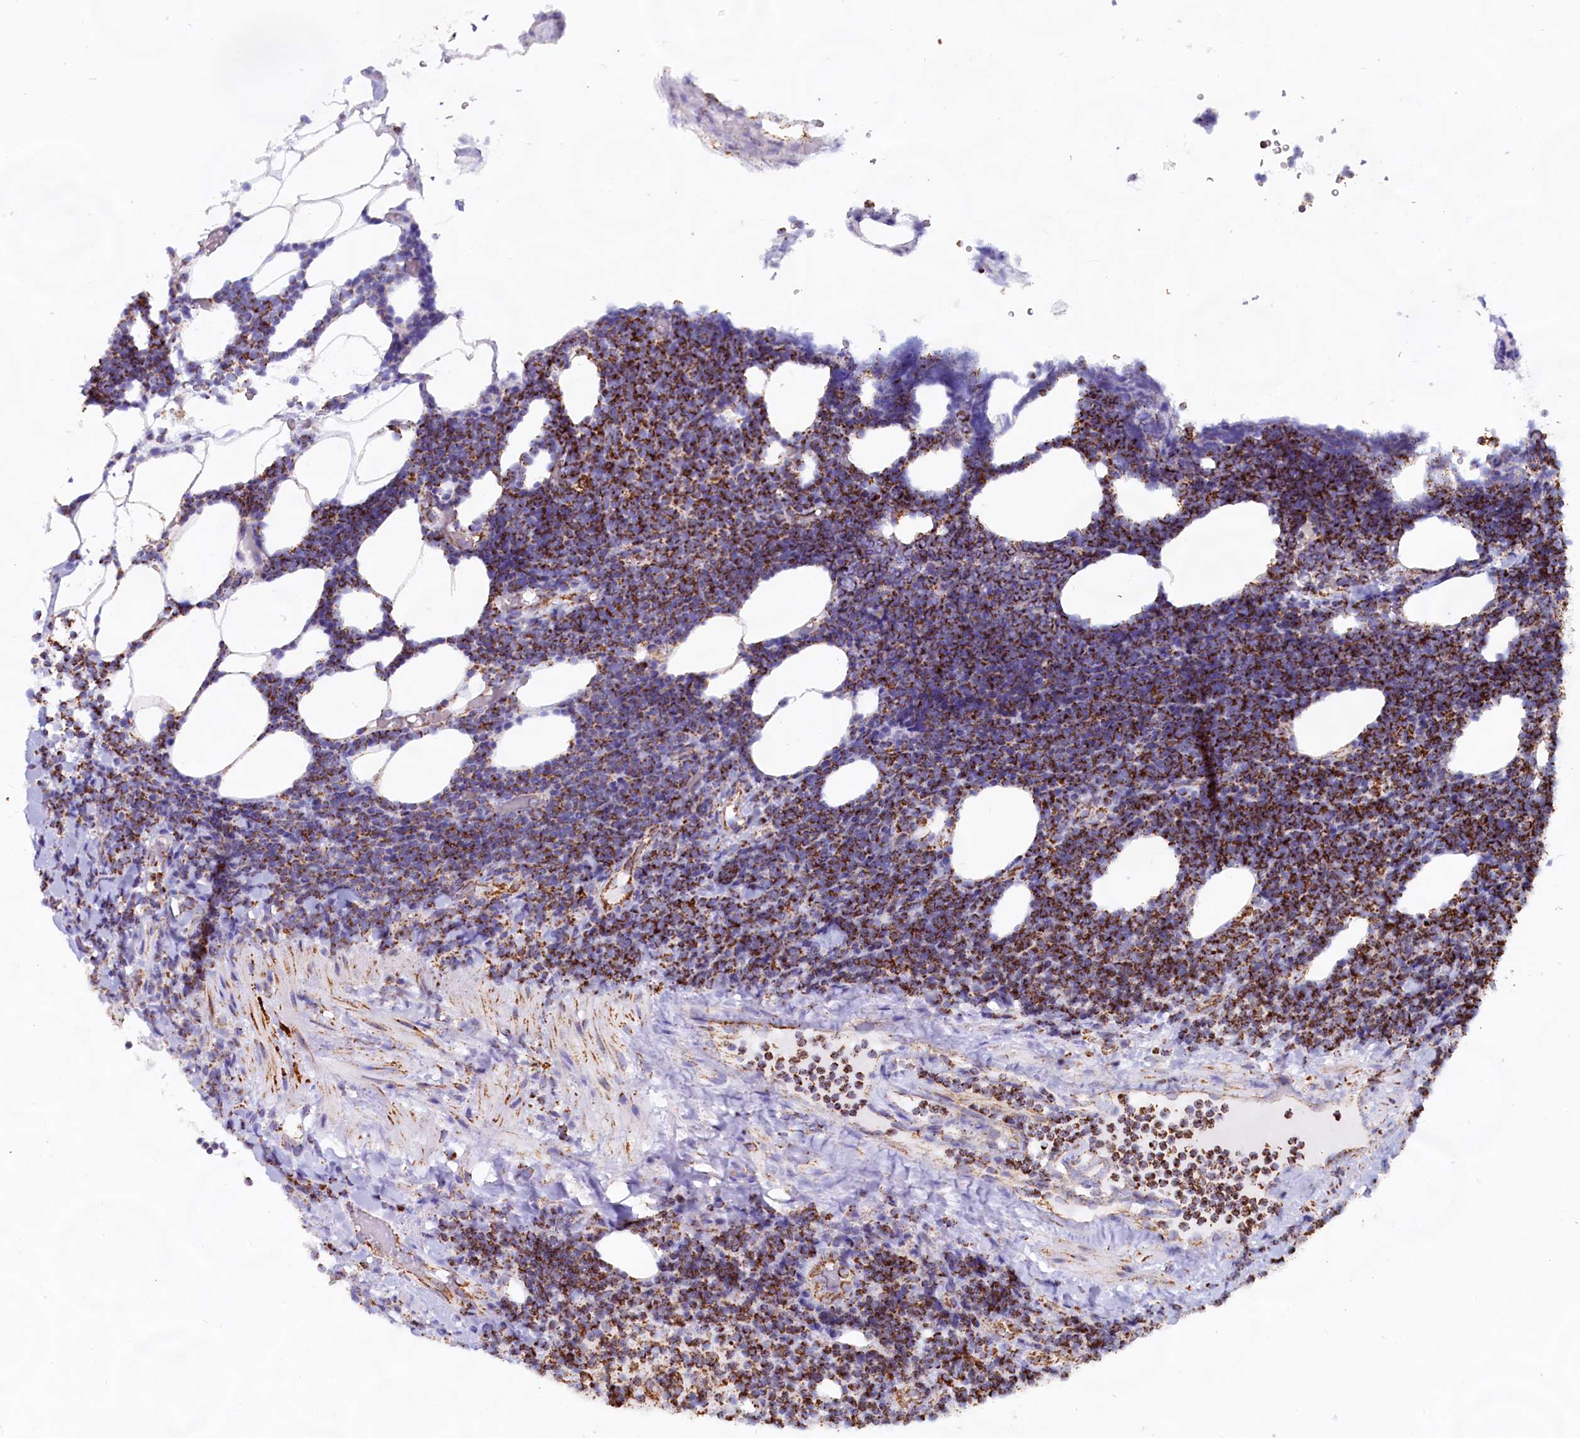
{"staining": {"intensity": "moderate", "quantity": ">75%", "location": "cytoplasmic/membranous"}, "tissue": "lymphoma", "cell_type": "Tumor cells", "image_type": "cancer", "snomed": [{"axis": "morphology", "description": "Malignant lymphoma, non-Hodgkin's type, Low grade"}, {"axis": "topography", "description": "Lymph node"}], "caption": "There is medium levels of moderate cytoplasmic/membranous expression in tumor cells of low-grade malignant lymphoma, non-Hodgkin's type, as demonstrated by immunohistochemical staining (brown color).", "gene": "C1D", "patient": {"sex": "male", "age": 66}}